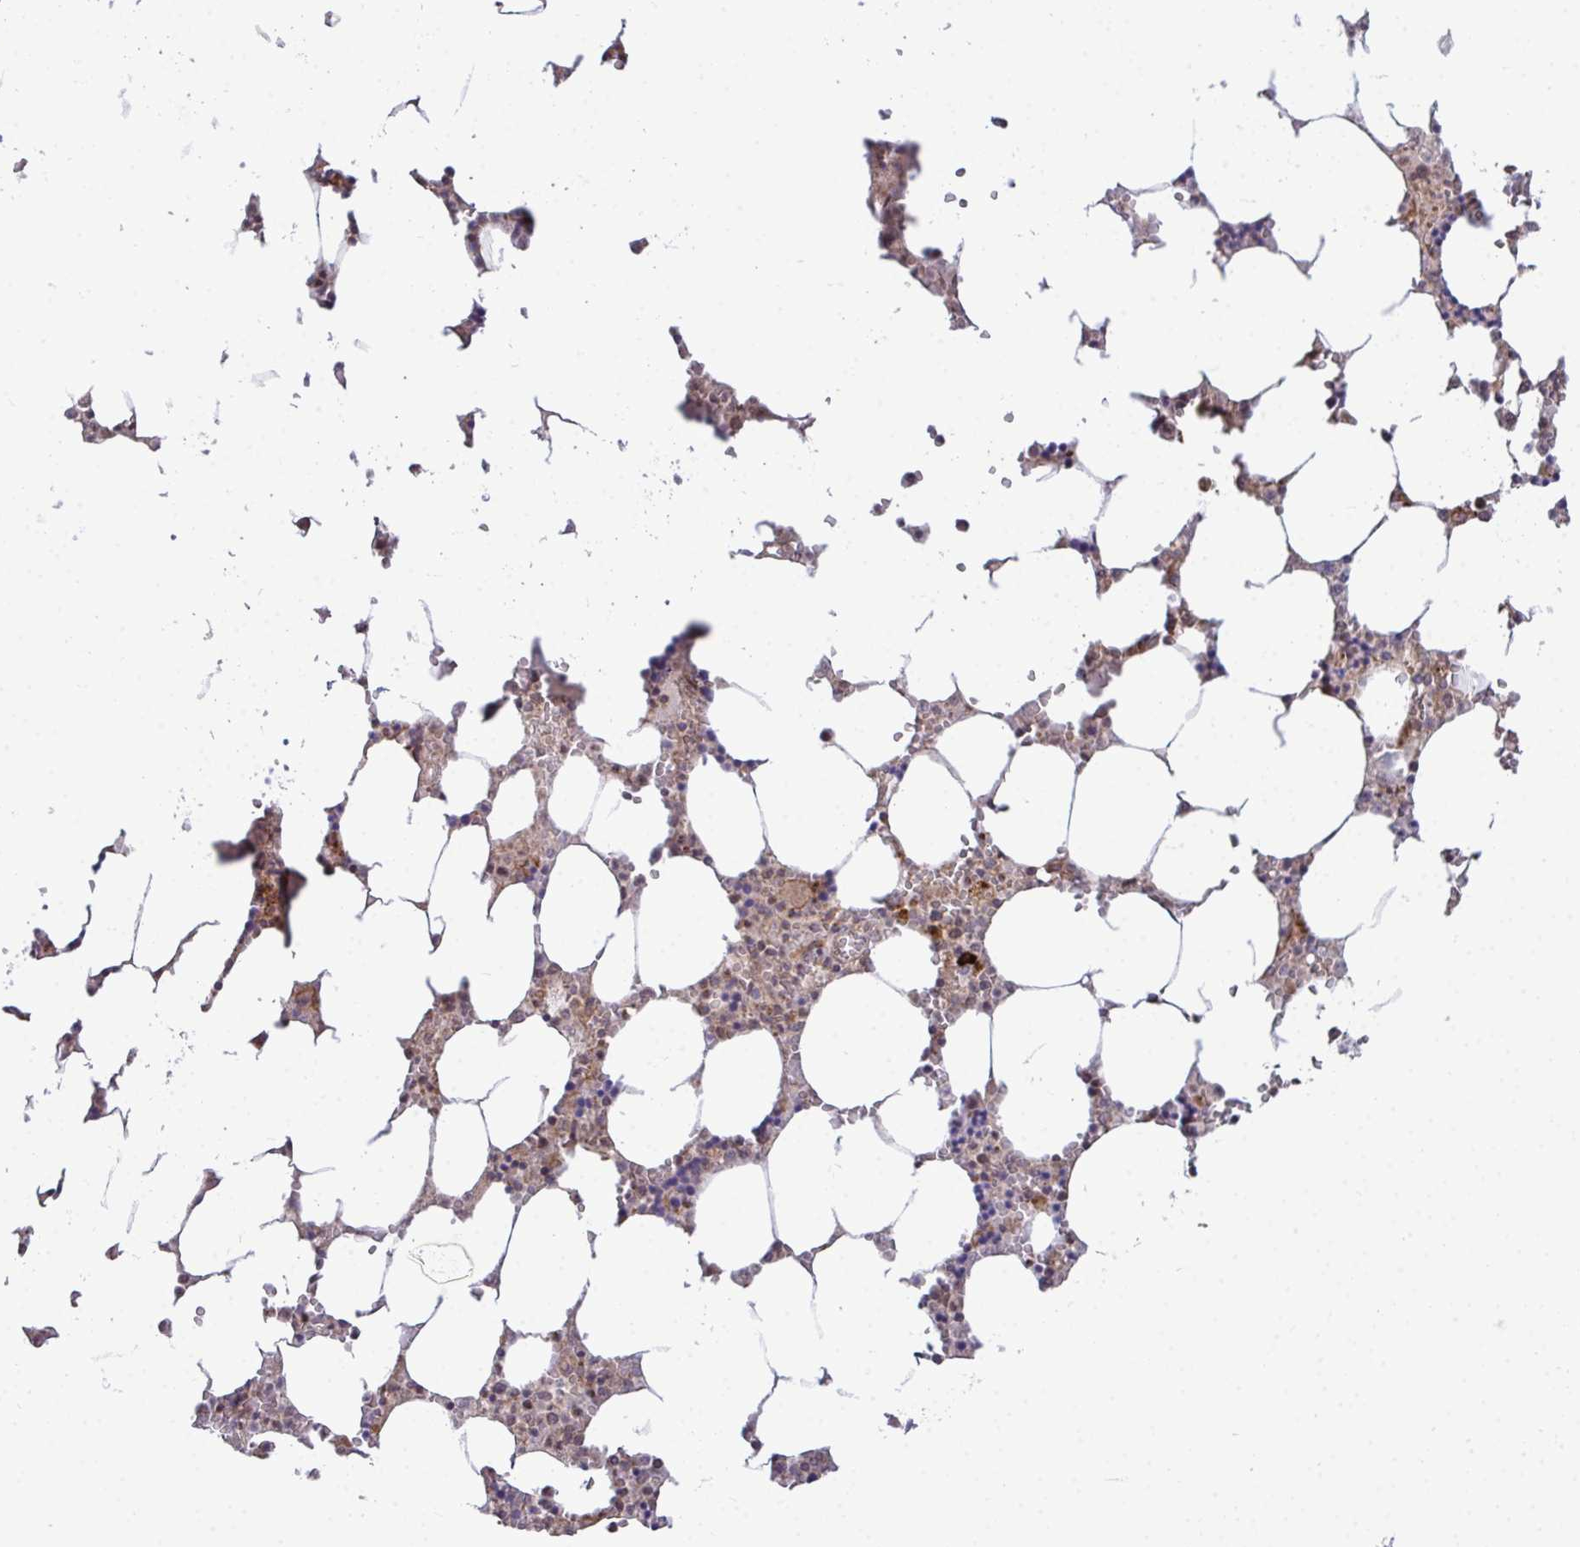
{"staining": {"intensity": "moderate", "quantity": "<25%", "location": "cytoplasmic/membranous"}, "tissue": "bone marrow", "cell_type": "Hematopoietic cells", "image_type": "normal", "snomed": [{"axis": "morphology", "description": "Normal tissue, NOS"}, {"axis": "topography", "description": "Bone marrow"}], "caption": "Brown immunohistochemical staining in benign human bone marrow displays moderate cytoplasmic/membranous expression in approximately <25% of hematopoietic cells.", "gene": "TRIM44", "patient": {"sex": "male", "age": 64}}